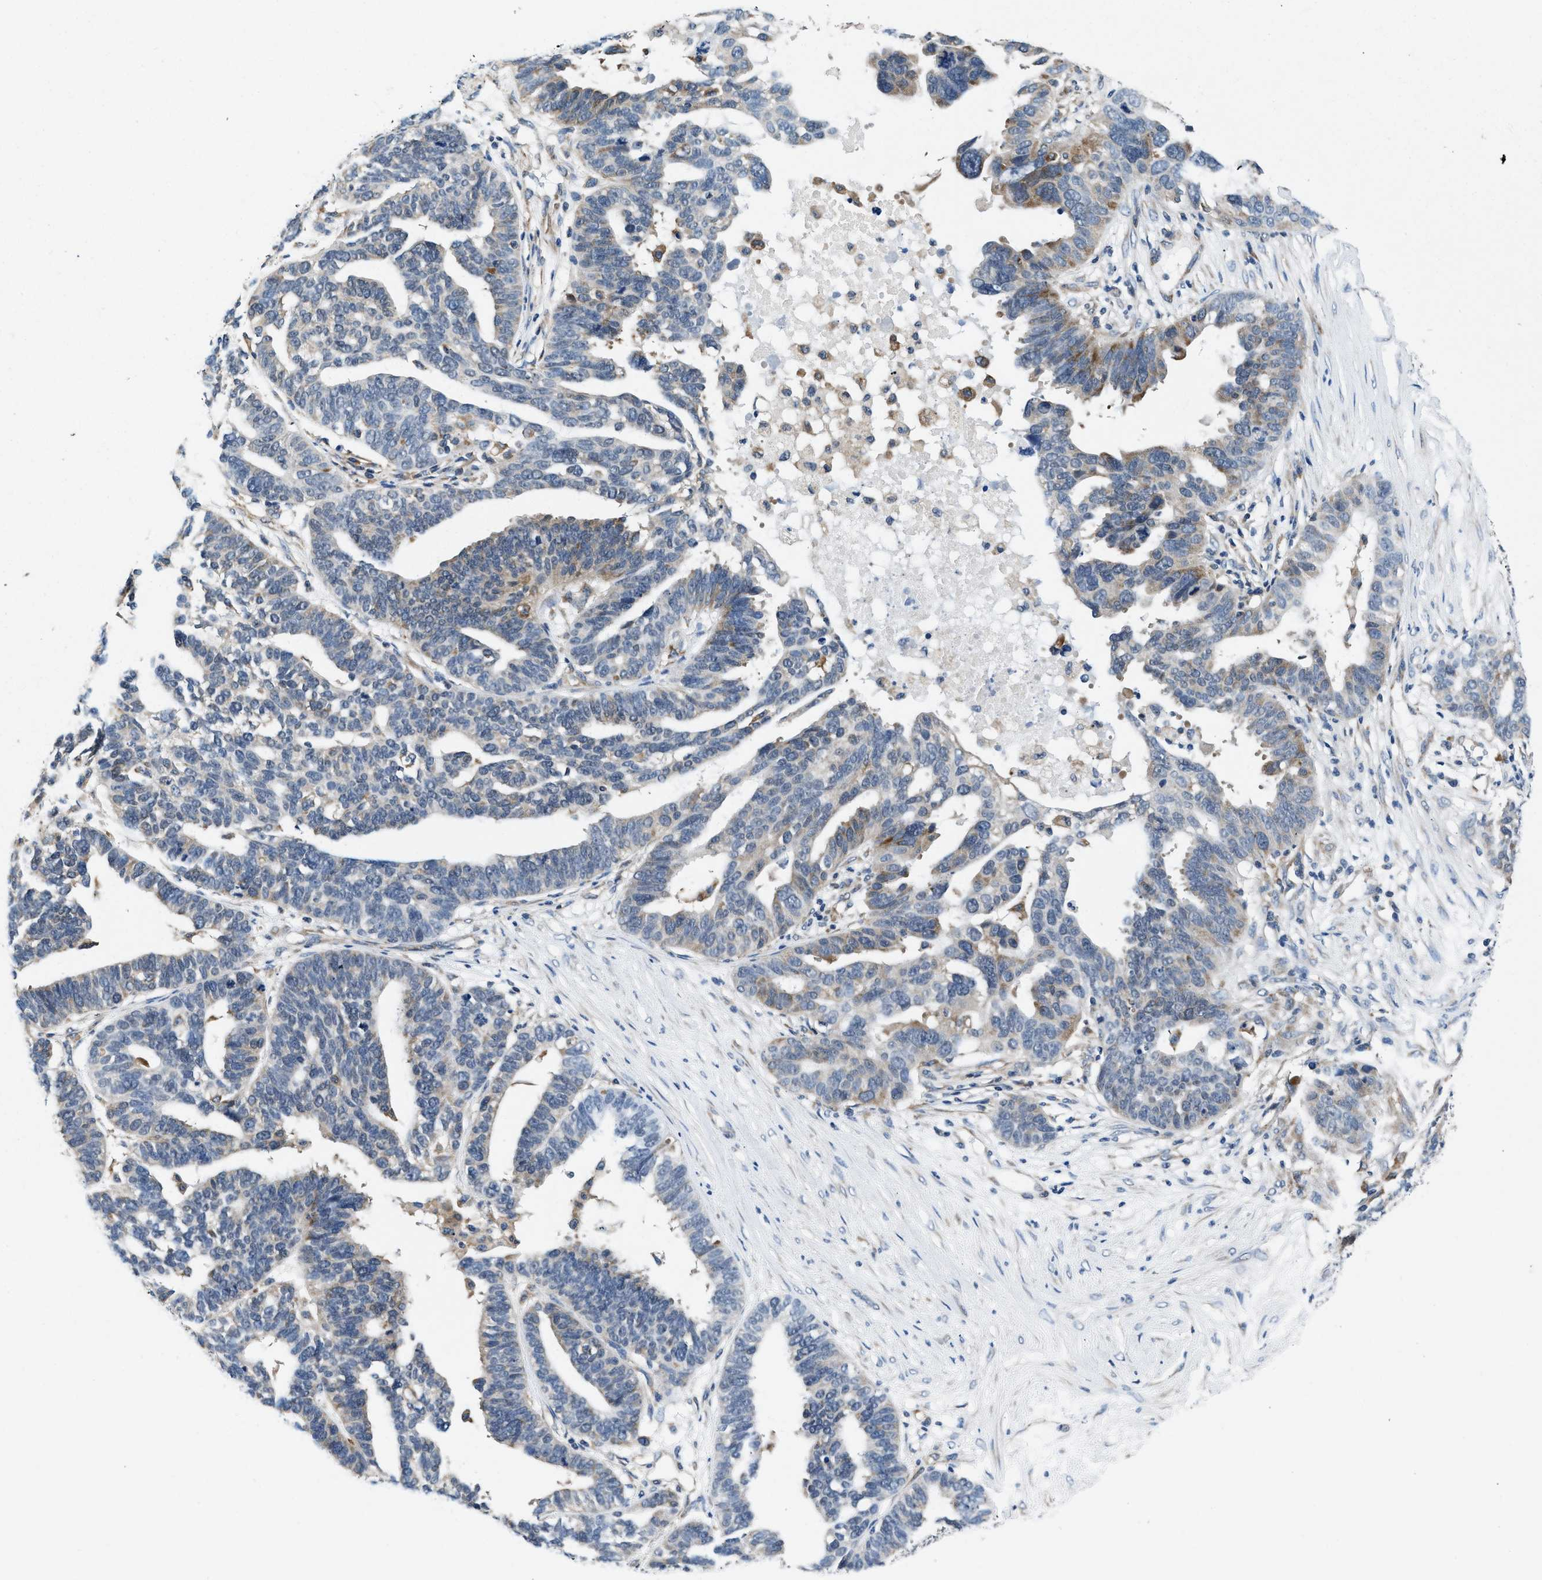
{"staining": {"intensity": "moderate", "quantity": "<25%", "location": "cytoplasmic/membranous"}, "tissue": "ovarian cancer", "cell_type": "Tumor cells", "image_type": "cancer", "snomed": [{"axis": "morphology", "description": "Cystadenocarcinoma, serous, NOS"}, {"axis": "topography", "description": "Ovary"}], "caption": "Human ovarian serous cystadenocarcinoma stained for a protein (brown) exhibits moderate cytoplasmic/membranous positive positivity in about <25% of tumor cells.", "gene": "PA2G4", "patient": {"sex": "female", "age": 59}}